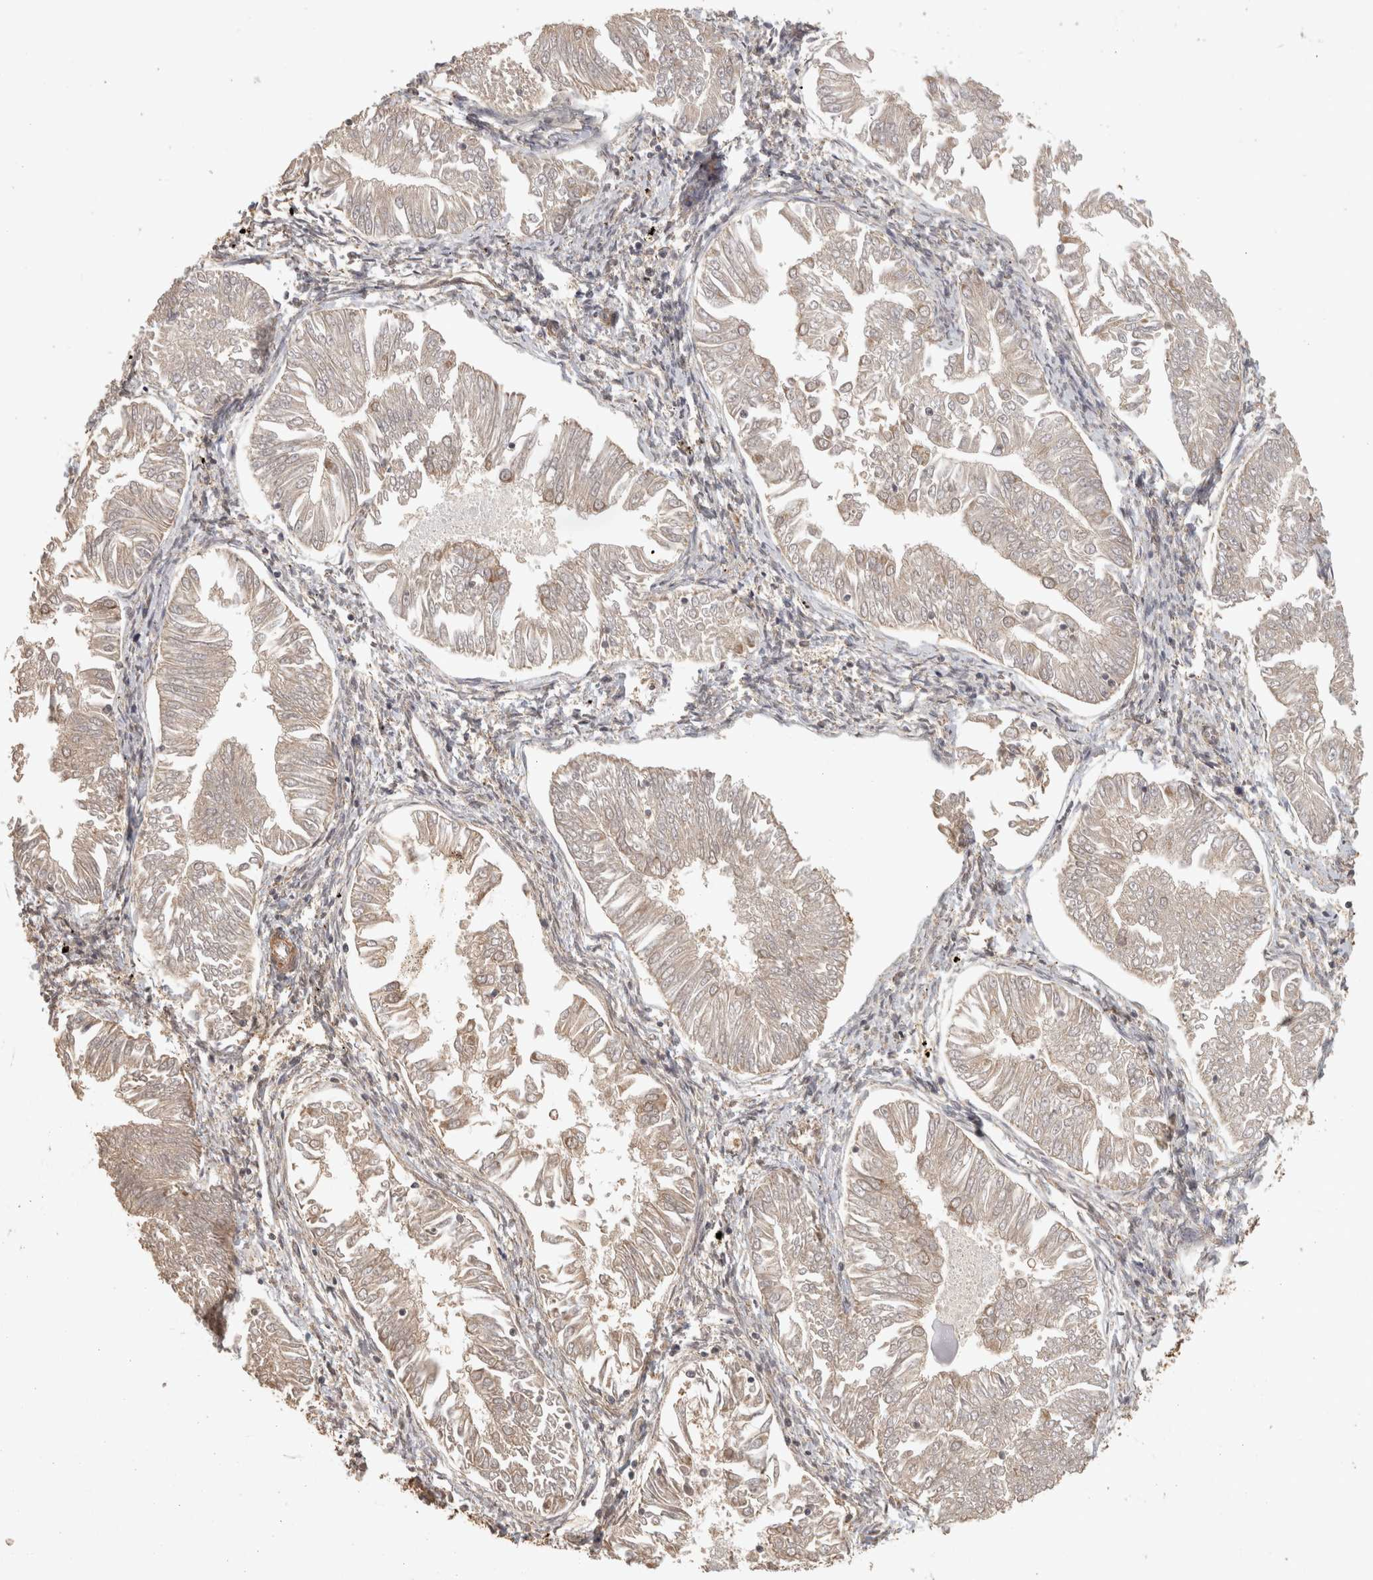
{"staining": {"intensity": "negative", "quantity": "none", "location": "none"}, "tissue": "endometrial cancer", "cell_type": "Tumor cells", "image_type": "cancer", "snomed": [{"axis": "morphology", "description": "Adenocarcinoma, NOS"}, {"axis": "topography", "description": "Endometrium"}], "caption": "The IHC histopathology image has no significant expression in tumor cells of endometrial cancer (adenocarcinoma) tissue.", "gene": "BNIP3L", "patient": {"sex": "female", "age": 53}}